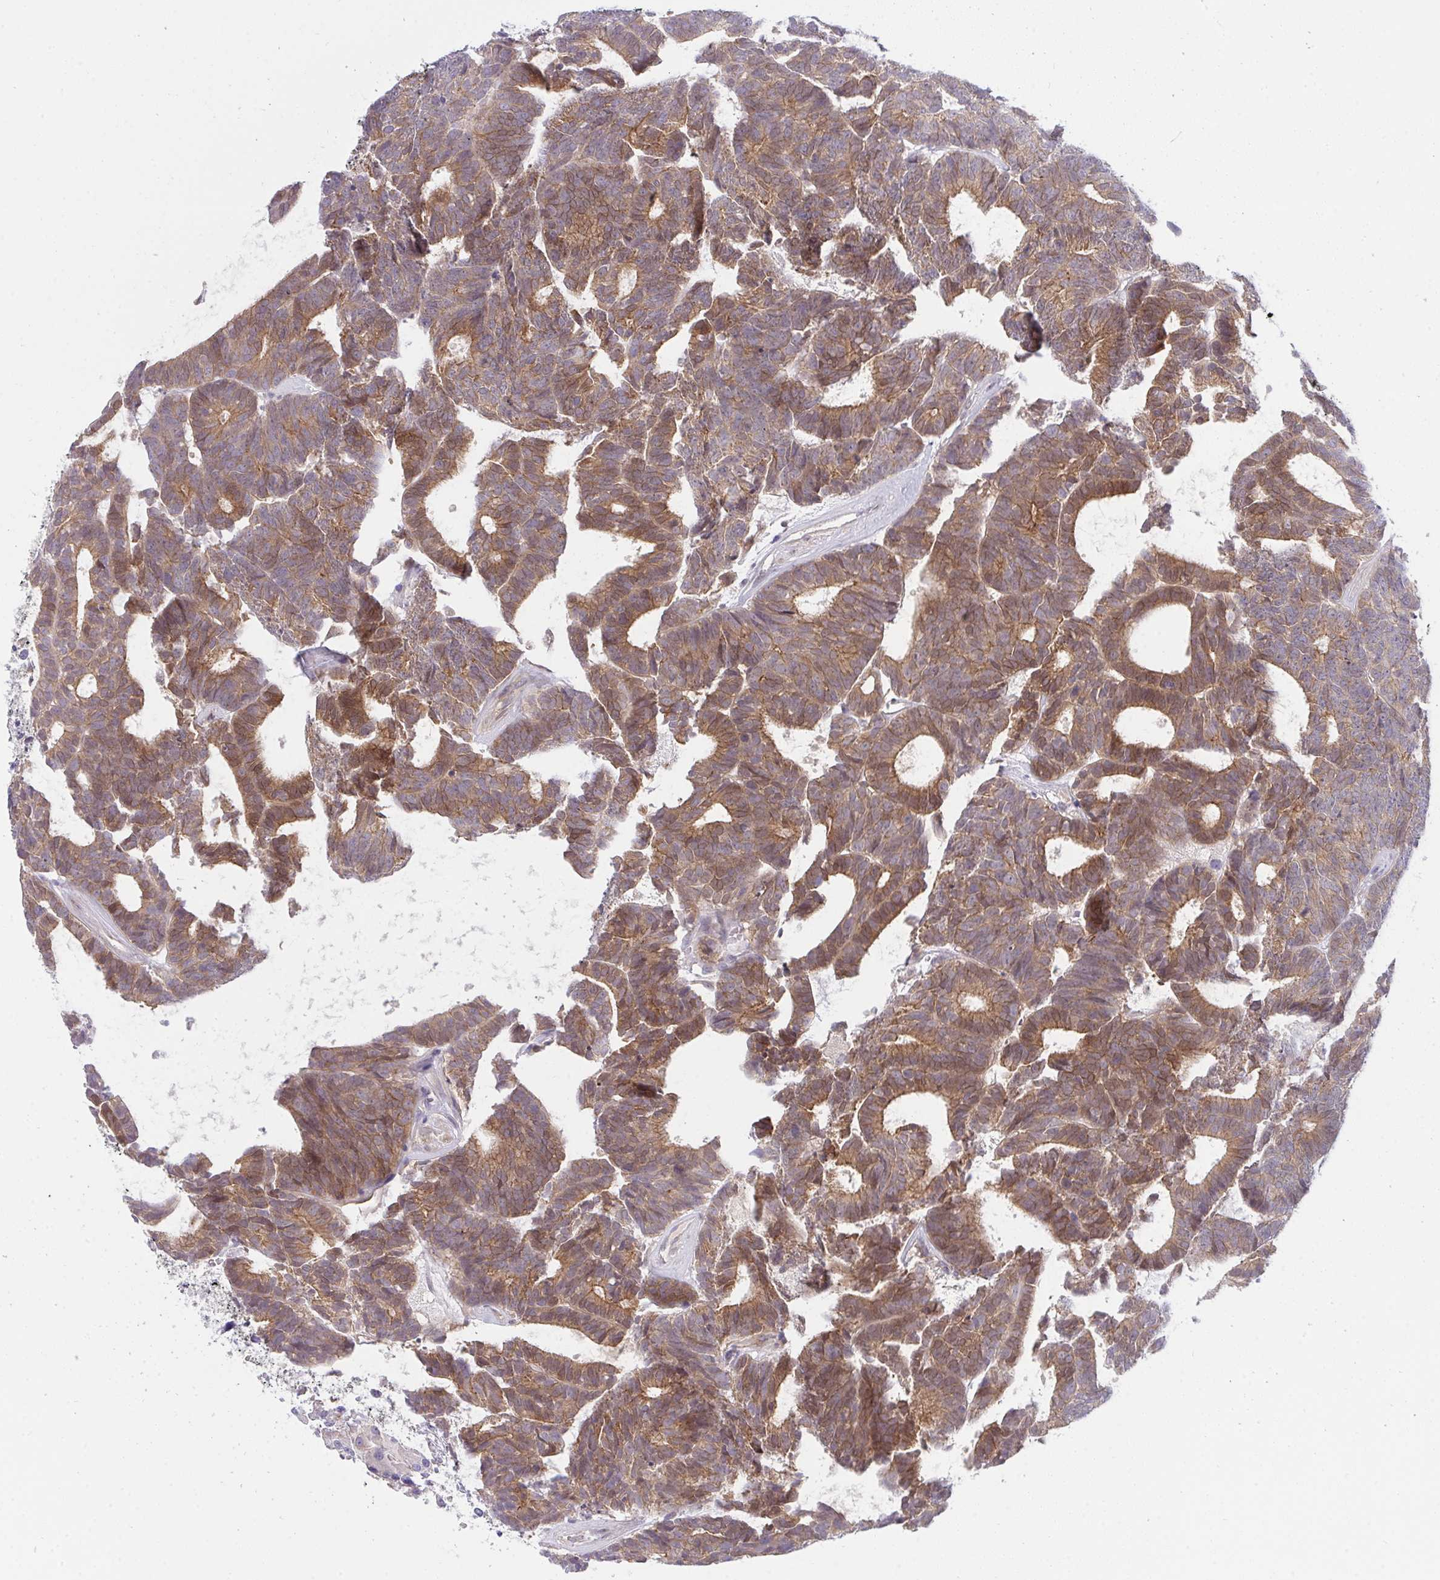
{"staining": {"intensity": "moderate", "quantity": ">75%", "location": "cytoplasmic/membranous"}, "tissue": "head and neck cancer", "cell_type": "Tumor cells", "image_type": "cancer", "snomed": [{"axis": "morphology", "description": "Adenocarcinoma, NOS"}, {"axis": "topography", "description": "Head-Neck"}], "caption": "Head and neck adenocarcinoma stained for a protein displays moderate cytoplasmic/membranous positivity in tumor cells. The staining was performed using DAB, with brown indicating positive protein expression. Nuclei are stained blue with hematoxylin.", "gene": "HOXD12", "patient": {"sex": "female", "age": 81}}